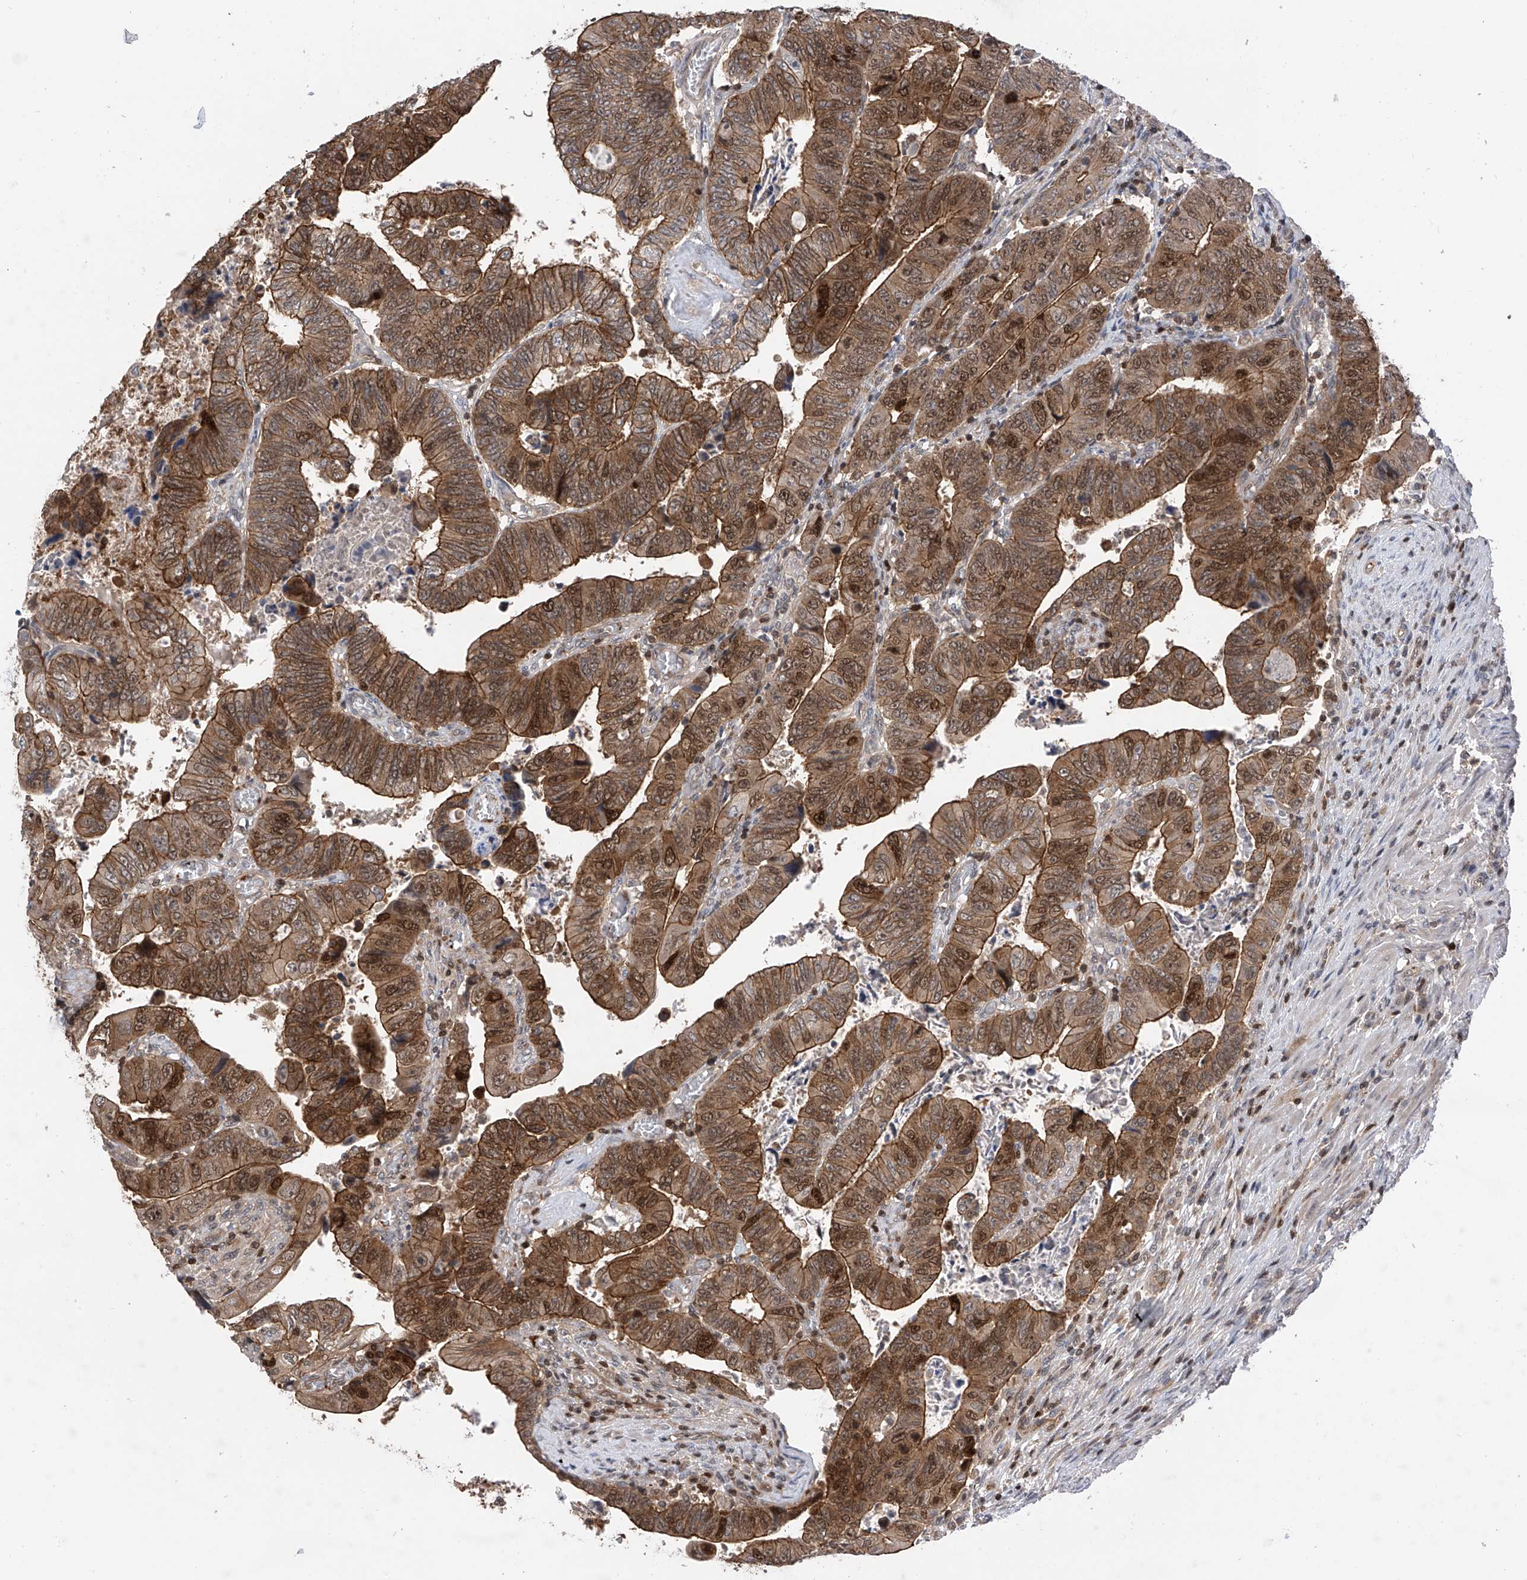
{"staining": {"intensity": "moderate", "quantity": "25%-75%", "location": "cytoplasmic/membranous,nuclear"}, "tissue": "colorectal cancer", "cell_type": "Tumor cells", "image_type": "cancer", "snomed": [{"axis": "morphology", "description": "Normal tissue, NOS"}, {"axis": "morphology", "description": "Adenocarcinoma, NOS"}, {"axis": "topography", "description": "Rectum"}], "caption": "Colorectal adenocarcinoma was stained to show a protein in brown. There is medium levels of moderate cytoplasmic/membranous and nuclear positivity in about 25%-75% of tumor cells.", "gene": "DNAJC9", "patient": {"sex": "female", "age": 65}}